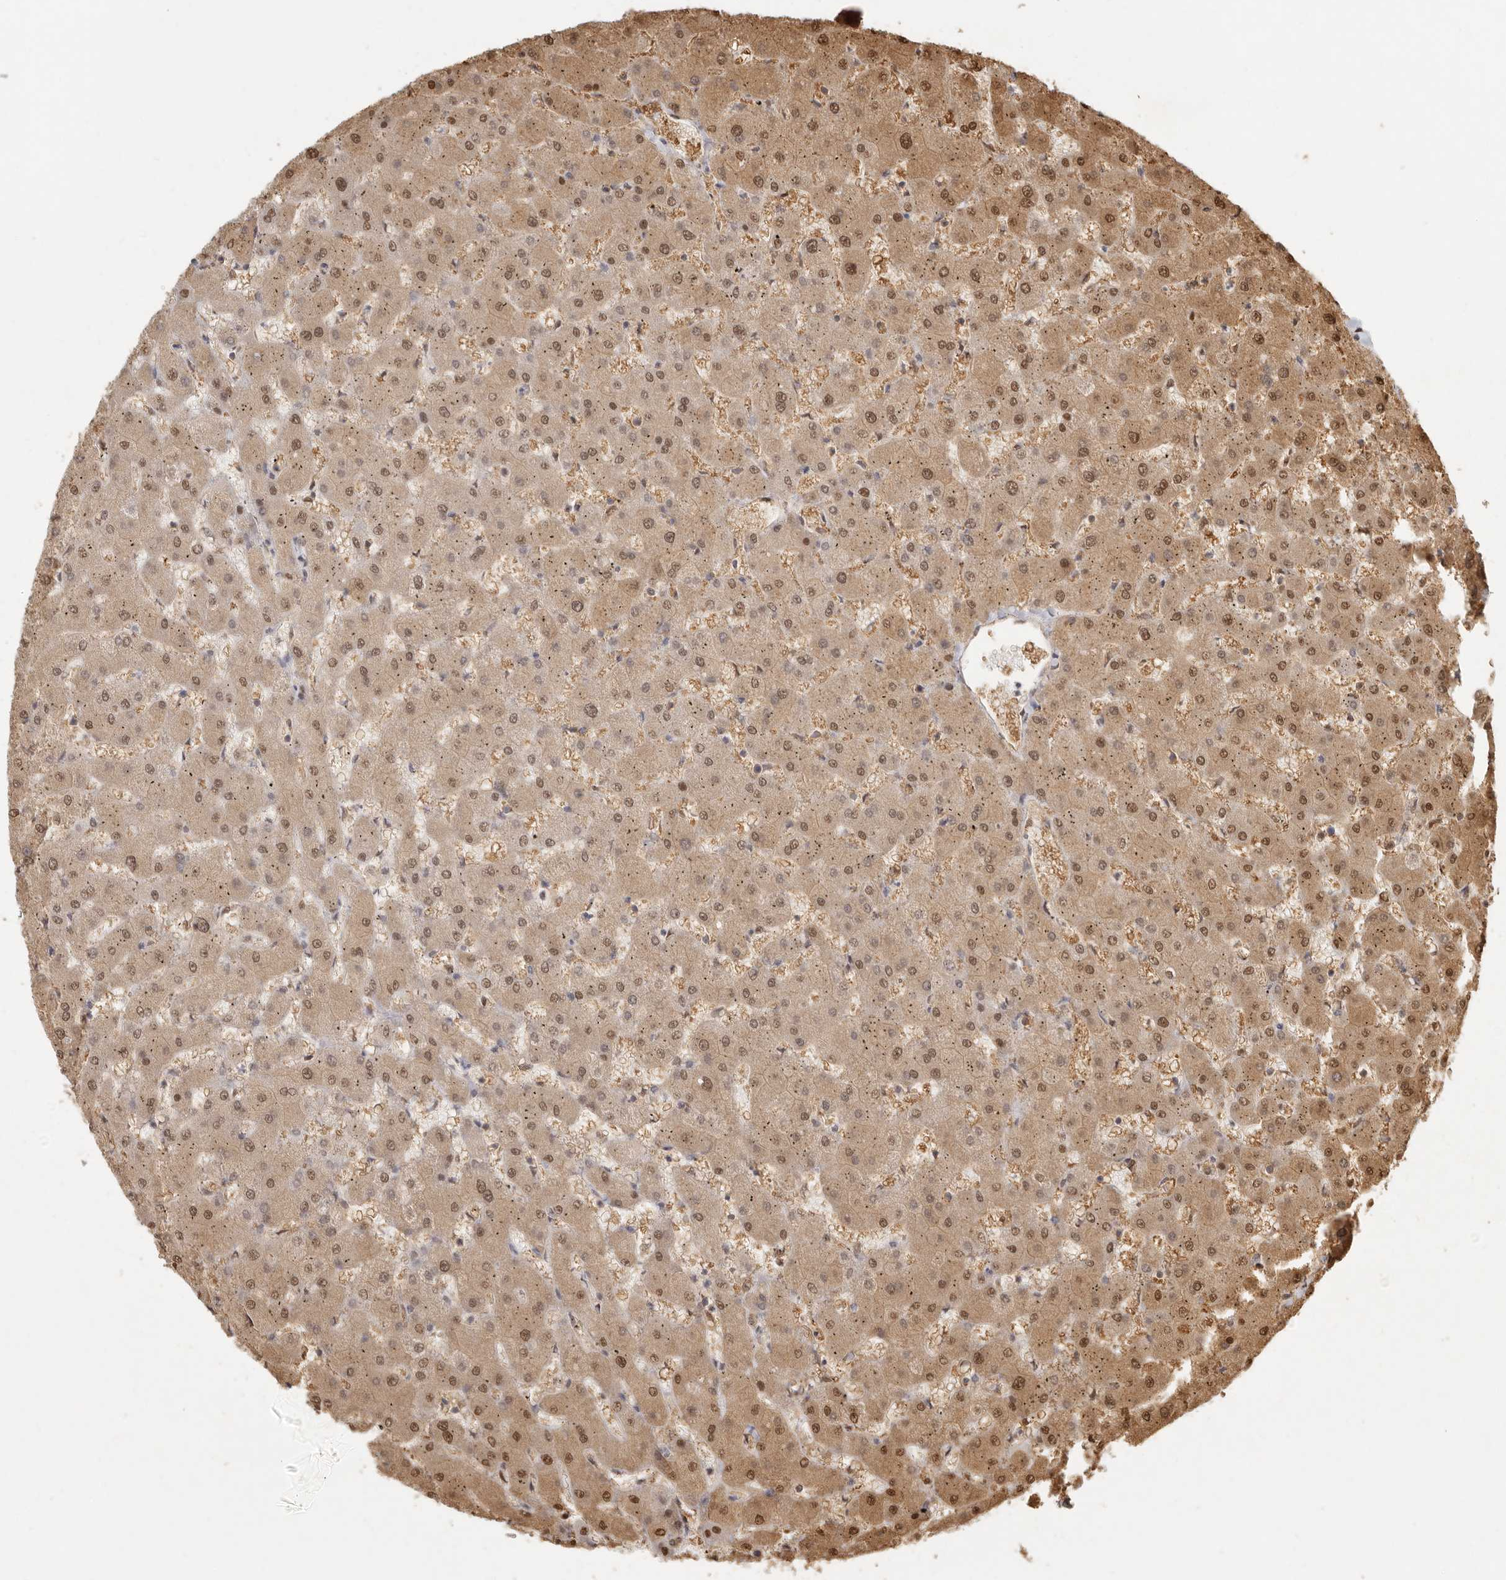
{"staining": {"intensity": "moderate", "quantity": ">75%", "location": "cytoplasmic/membranous"}, "tissue": "liver", "cell_type": "Cholangiocytes", "image_type": "normal", "snomed": [{"axis": "morphology", "description": "Normal tissue, NOS"}, {"axis": "topography", "description": "Liver"}], "caption": "Unremarkable liver was stained to show a protein in brown. There is medium levels of moderate cytoplasmic/membranous expression in about >75% of cholangiocytes. Immunohistochemistry (ihc) stains the protein in brown and the nuclei are stained blue.", "gene": "PSMA5", "patient": {"sex": "female", "age": 63}}